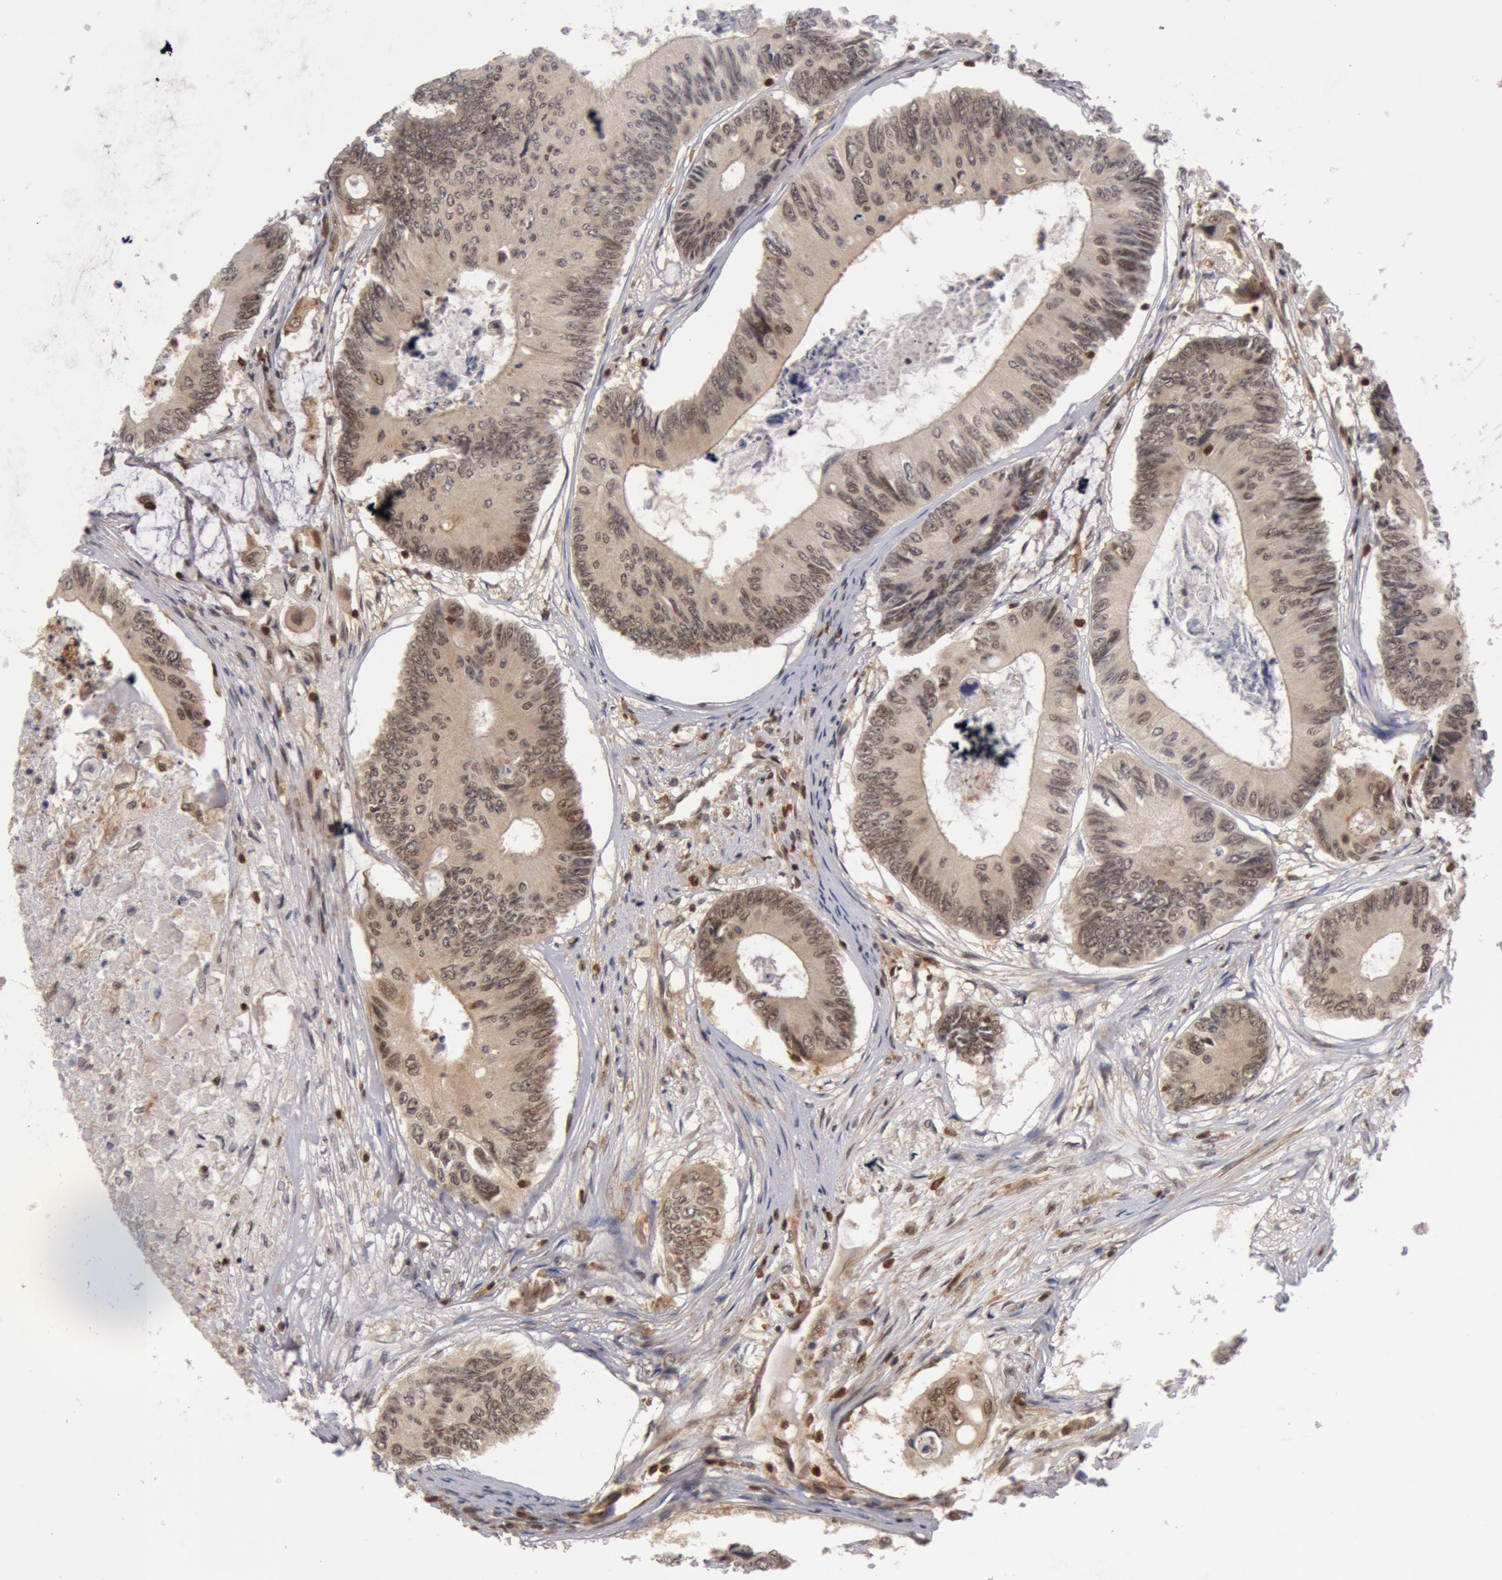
{"staining": {"intensity": "weak", "quantity": ">75%", "location": "cytoplasmic/membranous"}, "tissue": "colorectal cancer", "cell_type": "Tumor cells", "image_type": "cancer", "snomed": [{"axis": "morphology", "description": "Adenocarcinoma, NOS"}, {"axis": "topography", "description": "Colon"}], "caption": "Protein expression analysis of human colorectal cancer (adenocarcinoma) reveals weak cytoplasmic/membranous expression in approximately >75% of tumor cells.", "gene": "ZNF350", "patient": {"sex": "male", "age": 65}}